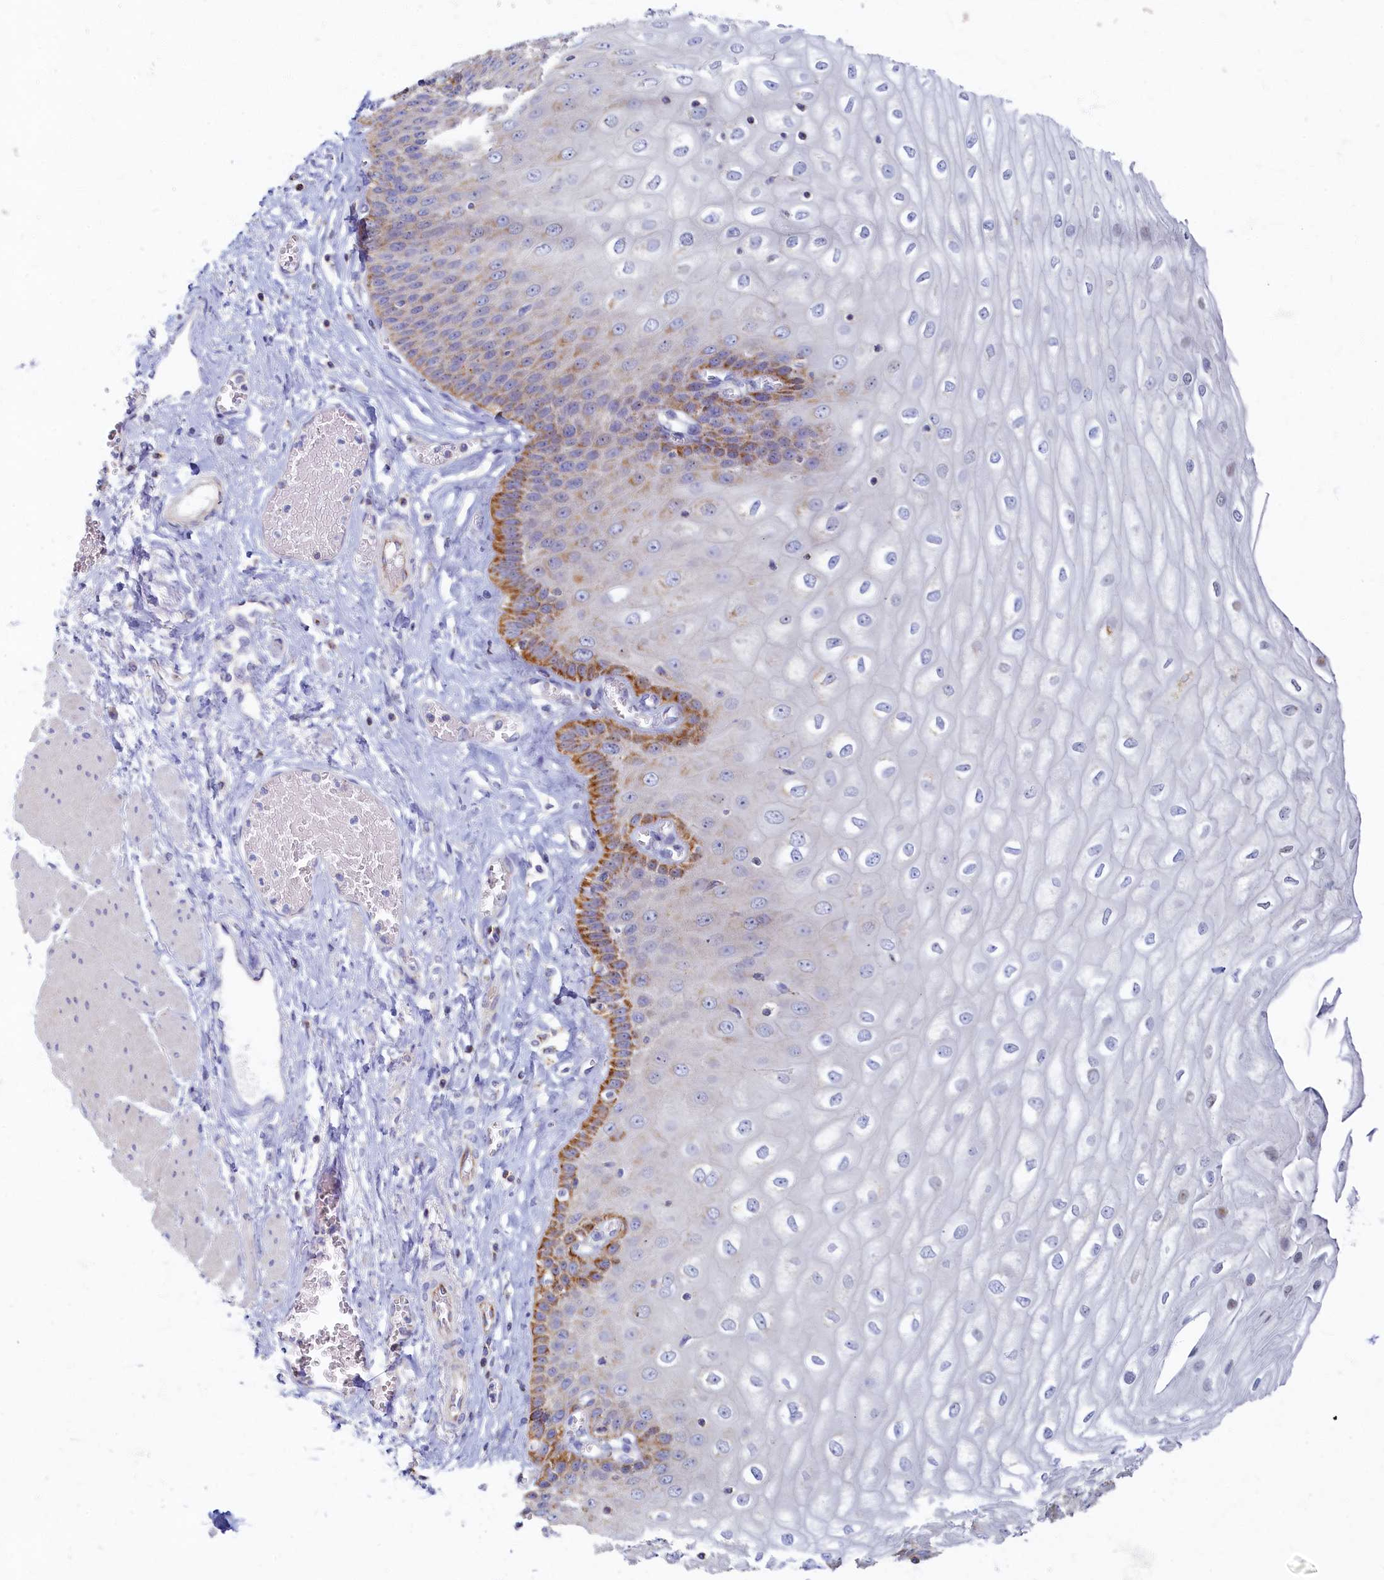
{"staining": {"intensity": "moderate", "quantity": "25%-75%", "location": "cytoplasmic/membranous"}, "tissue": "esophagus", "cell_type": "Squamous epithelial cells", "image_type": "normal", "snomed": [{"axis": "morphology", "description": "Normal tissue, NOS"}, {"axis": "topography", "description": "Esophagus"}], "caption": "A photomicrograph showing moderate cytoplasmic/membranous positivity in about 25%-75% of squamous epithelial cells in benign esophagus, as visualized by brown immunohistochemical staining.", "gene": "OCIAD2", "patient": {"sex": "male", "age": 60}}